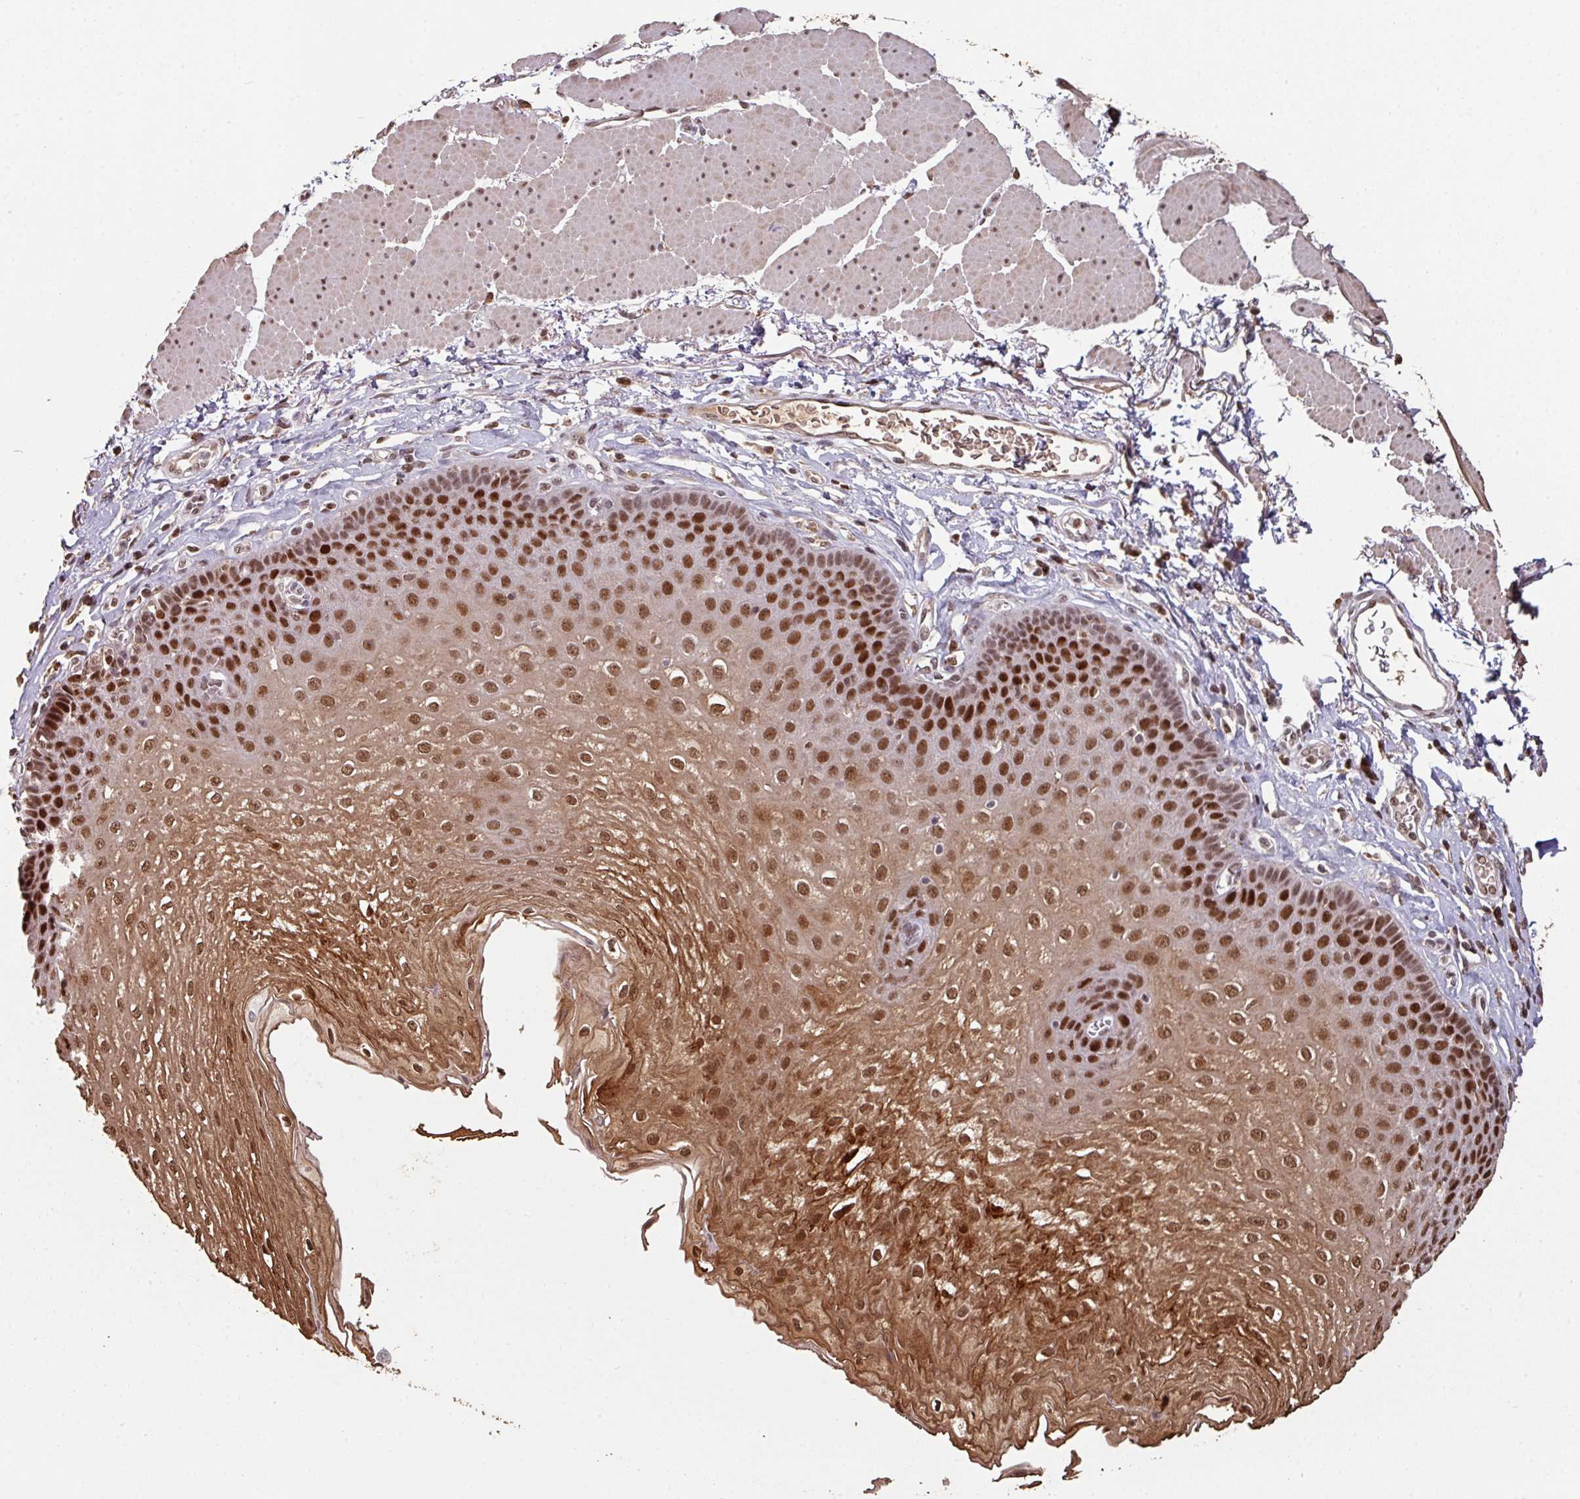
{"staining": {"intensity": "strong", "quantity": ">75%", "location": "cytoplasmic/membranous,nuclear"}, "tissue": "esophagus", "cell_type": "Squamous epithelial cells", "image_type": "normal", "snomed": [{"axis": "morphology", "description": "Normal tissue, NOS"}, {"axis": "topography", "description": "Esophagus"}], "caption": "IHC micrograph of normal esophagus stained for a protein (brown), which shows high levels of strong cytoplasmic/membranous,nuclear positivity in about >75% of squamous epithelial cells.", "gene": "POLD1", "patient": {"sex": "female", "age": 81}}